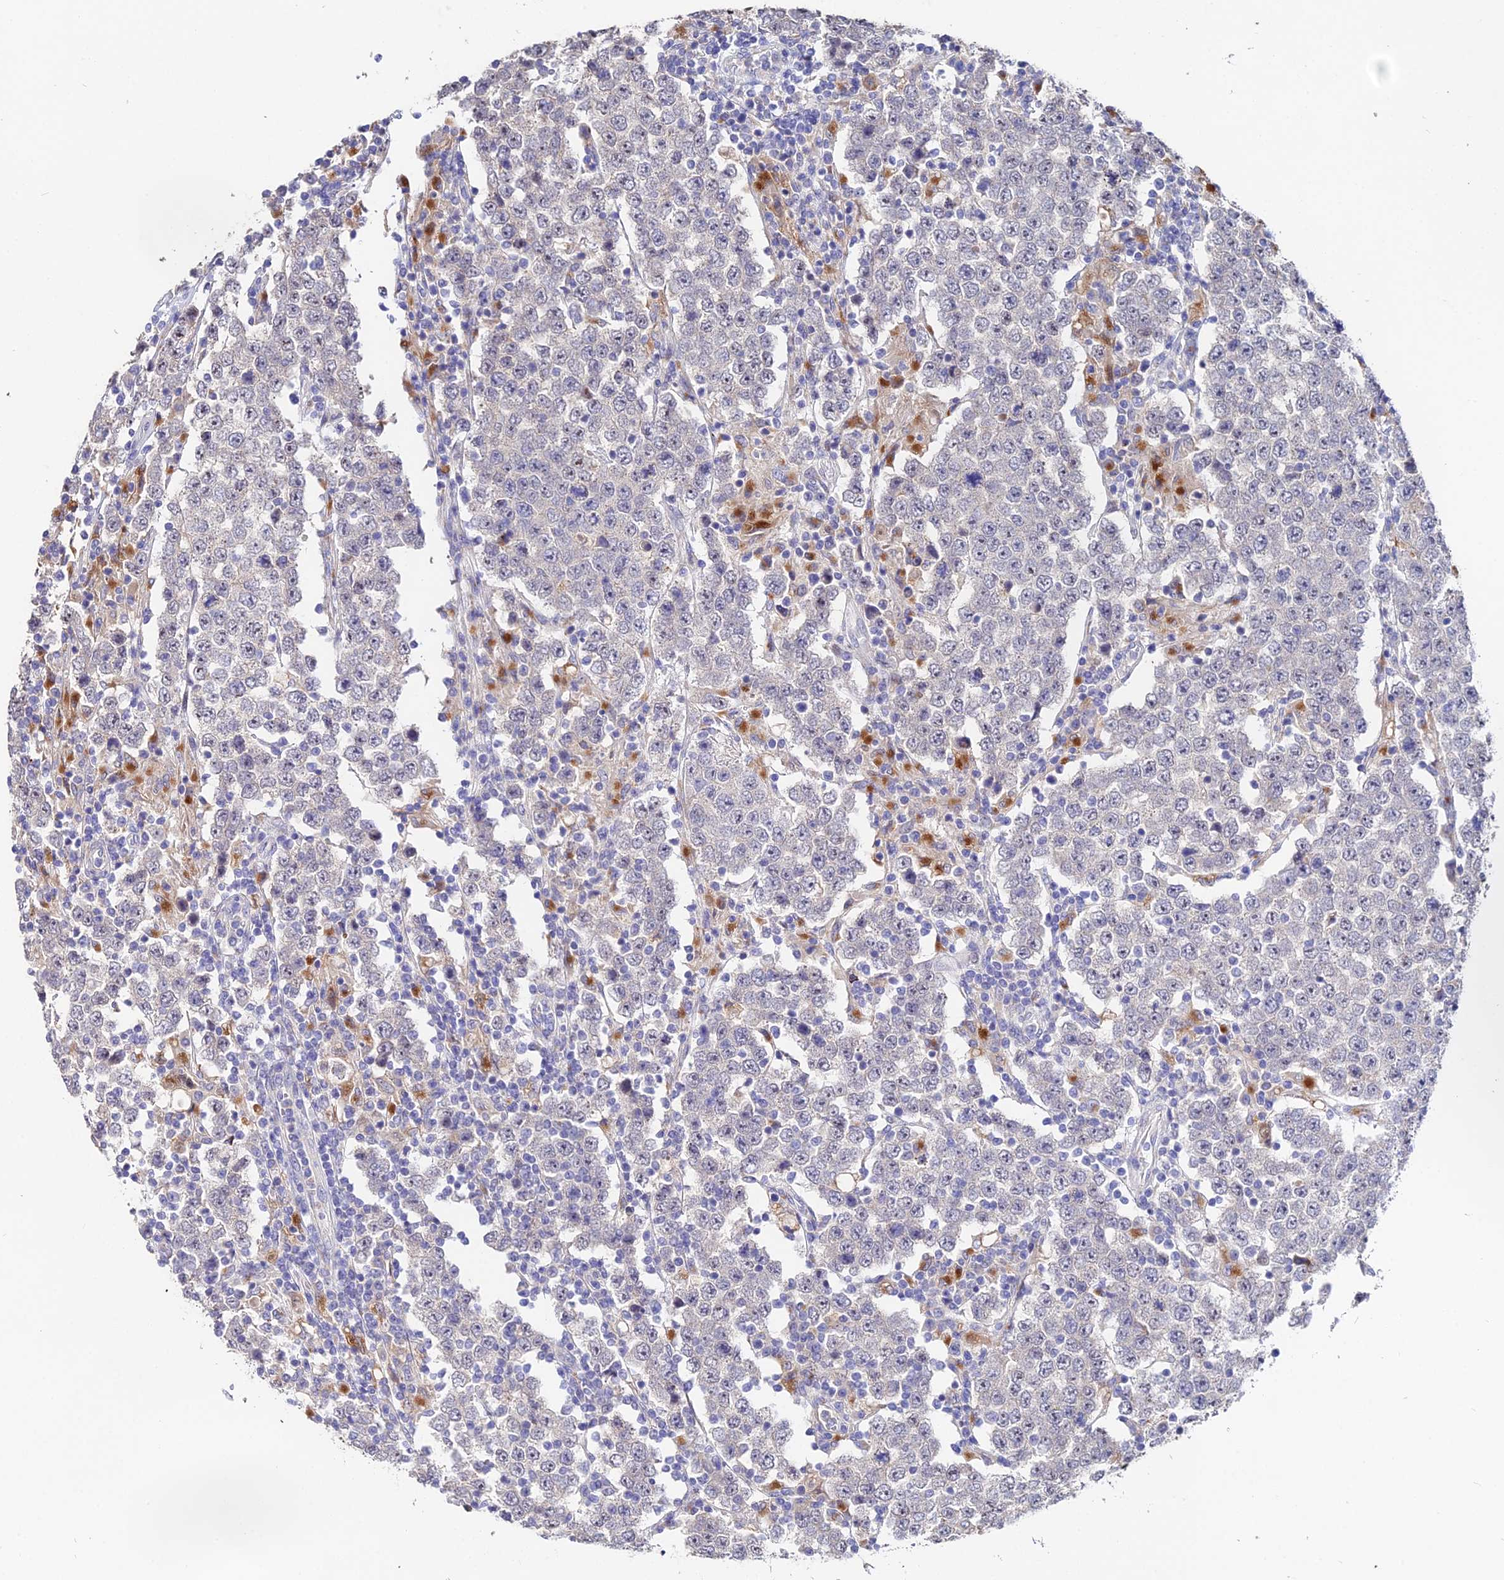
{"staining": {"intensity": "negative", "quantity": "none", "location": "none"}, "tissue": "testis cancer", "cell_type": "Tumor cells", "image_type": "cancer", "snomed": [{"axis": "morphology", "description": "Normal tissue, NOS"}, {"axis": "morphology", "description": "Urothelial carcinoma, High grade"}, {"axis": "morphology", "description": "Seminoma, NOS"}, {"axis": "morphology", "description": "Carcinoma, Embryonal, NOS"}, {"axis": "topography", "description": "Urinary bladder"}, {"axis": "topography", "description": "Testis"}], "caption": "DAB (3,3'-diaminobenzidine) immunohistochemical staining of human testis cancer (high-grade urothelial carcinoma) exhibits no significant positivity in tumor cells.", "gene": "ACTR5", "patient": {"sex": "male", "age": 41}}